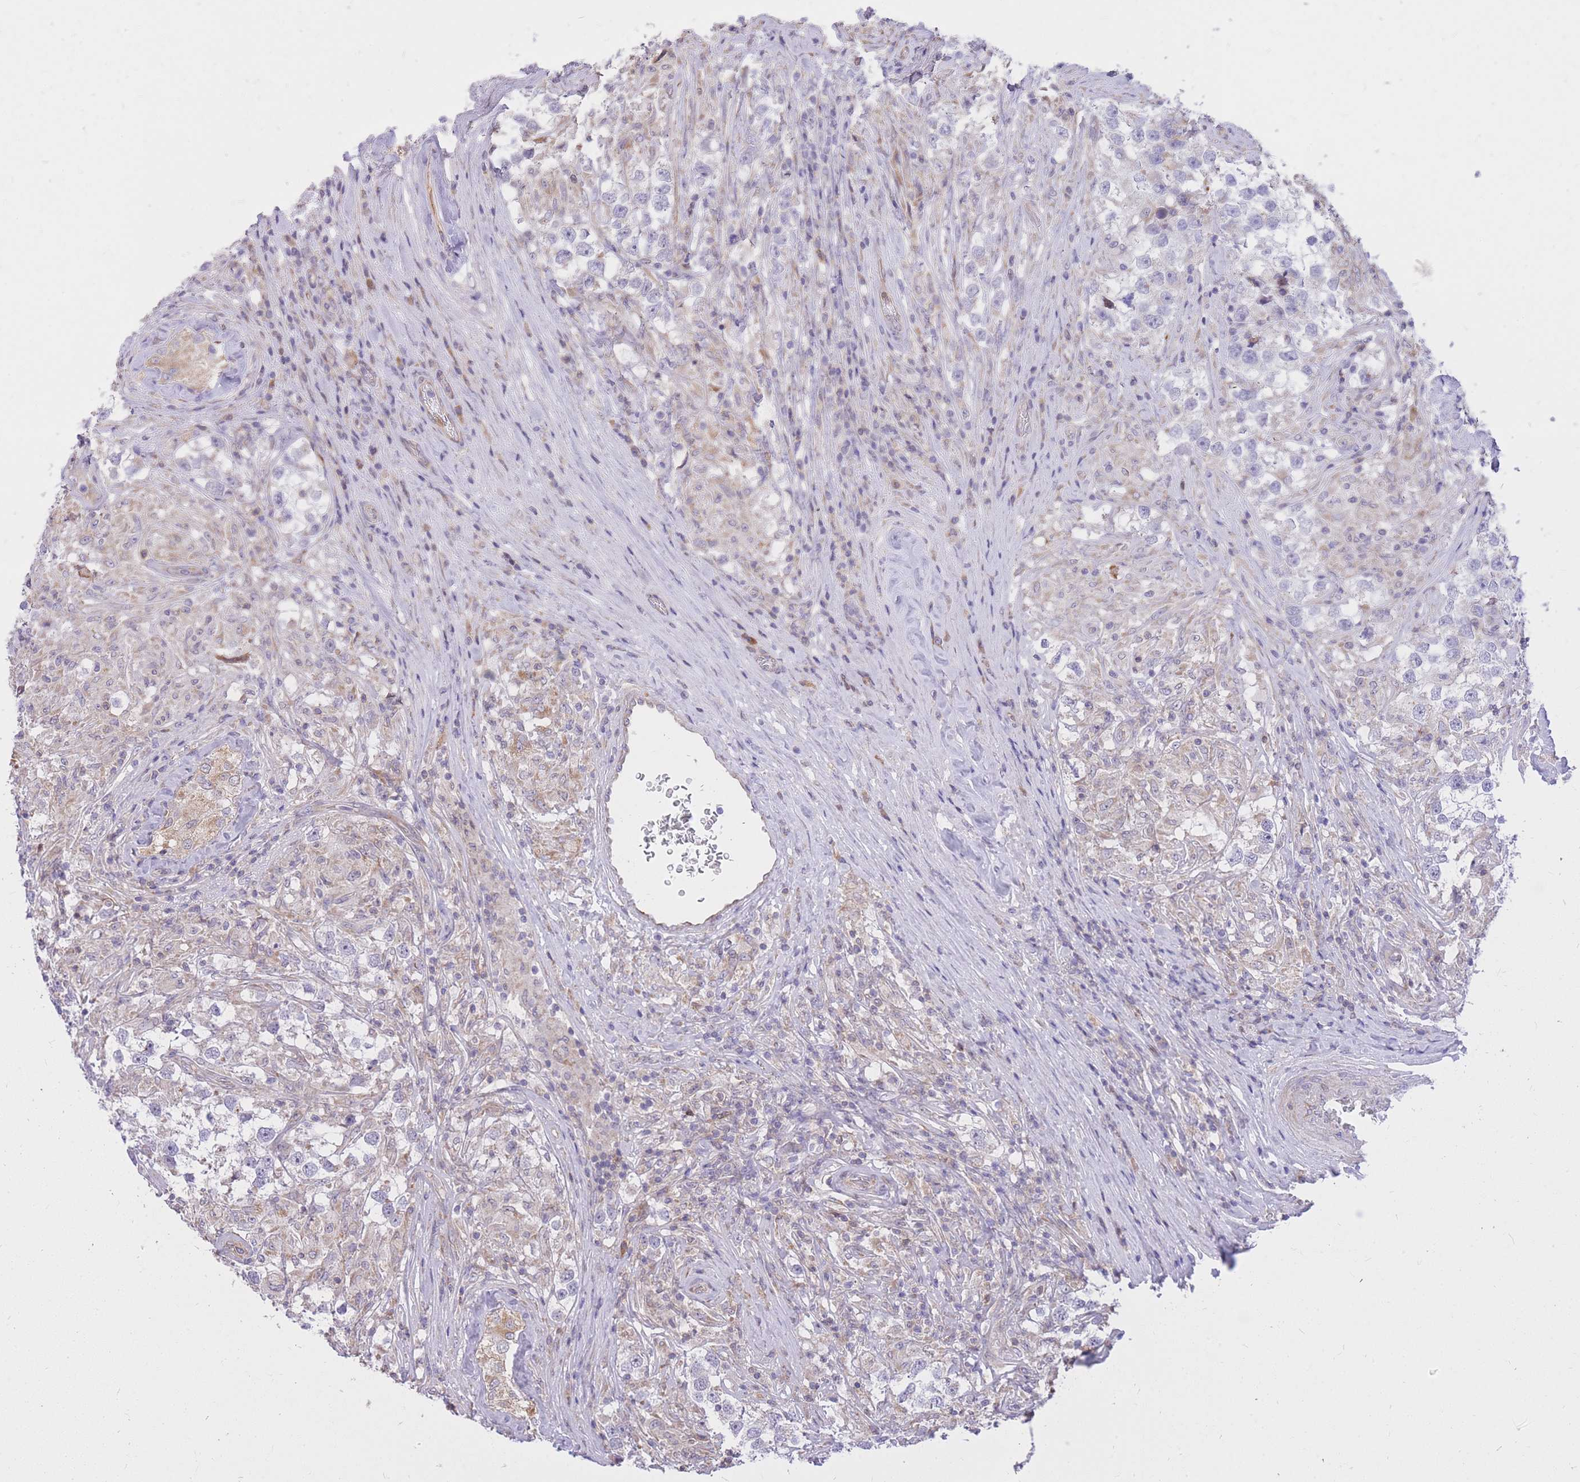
{"staining": {"intensity": "negative", "quantity": "none", "location": "none"}, "tissue": "testis cancer", "cell_type": "Tumor cells", "image_type": "cancer", "snomed": [{"axis": "morphology", "description": "Seminoma, NOS"}, {"axis": "topography", "description": "Testis"}], "caption": "High magnification brightfield microscopy of testis seminoma stained with DAB (3,3'-diaminobenzidine) (brown) and counterstained with hematoxylin (blue): tumor cells show no significant expression. (Stains: DAB immunohistochemistry (IHC) with hematoxylin counter stain, Microscopy: brightfield microscopy at high magnification).", "gene": "TOPAZ1", "patient": {"sex": "male", "age": 46}}